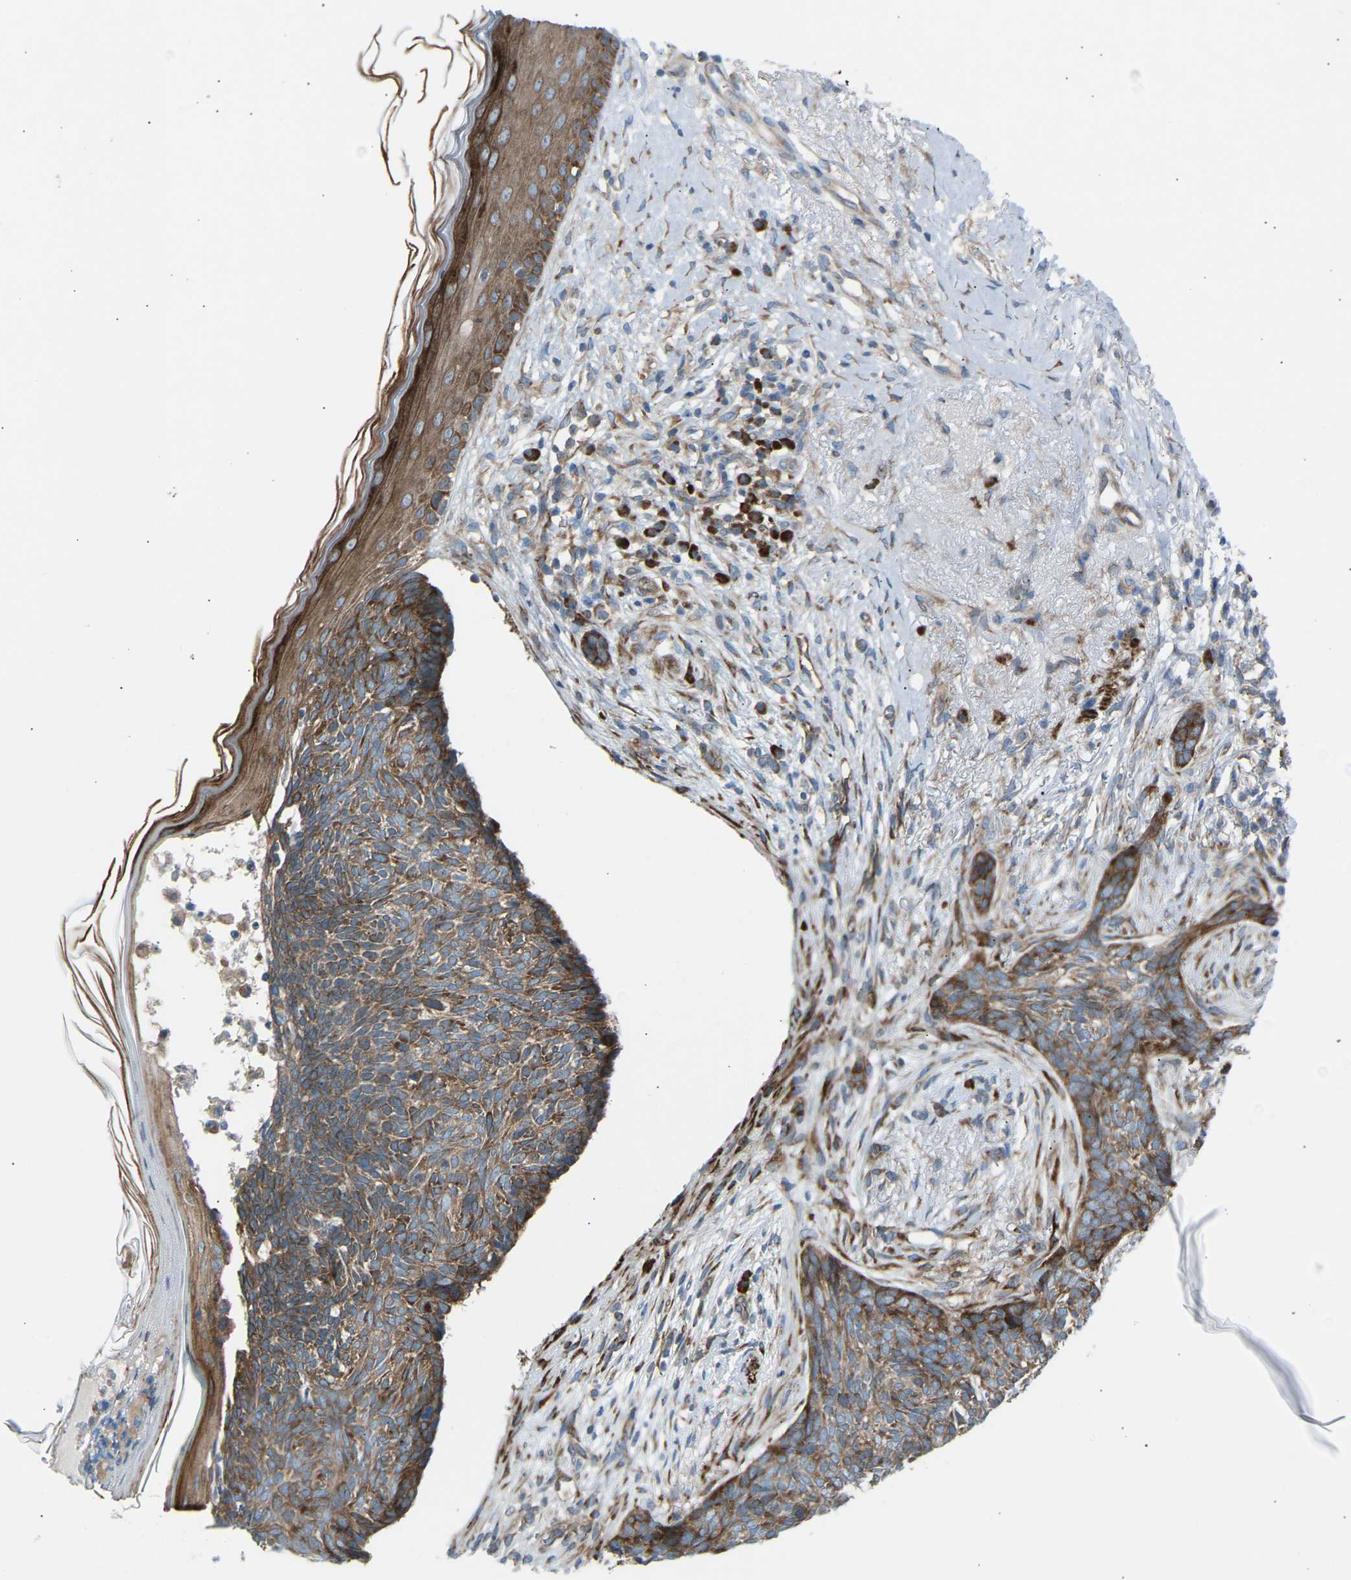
{"staining": {"intensity": "moderate", "quantity": ">75%", "location": "cytoplasmic/membranous"}, "tissue": "skin cancer", "cell_type": "Tumor cells", "image_type": "cancer", "snomed": [{"axis": "morphology", "description": "Basal cell carcinoma"}, {"axis": "topography", "description": "Skin"}], "caption": "Skin basal cell carcinoma stained with a brown dye displays moderate cytoplasmic/membranous positive staining in about >75% of tumor cells.", "gene": "VPS41", "patient": {"sex": "female", "age": 84}}